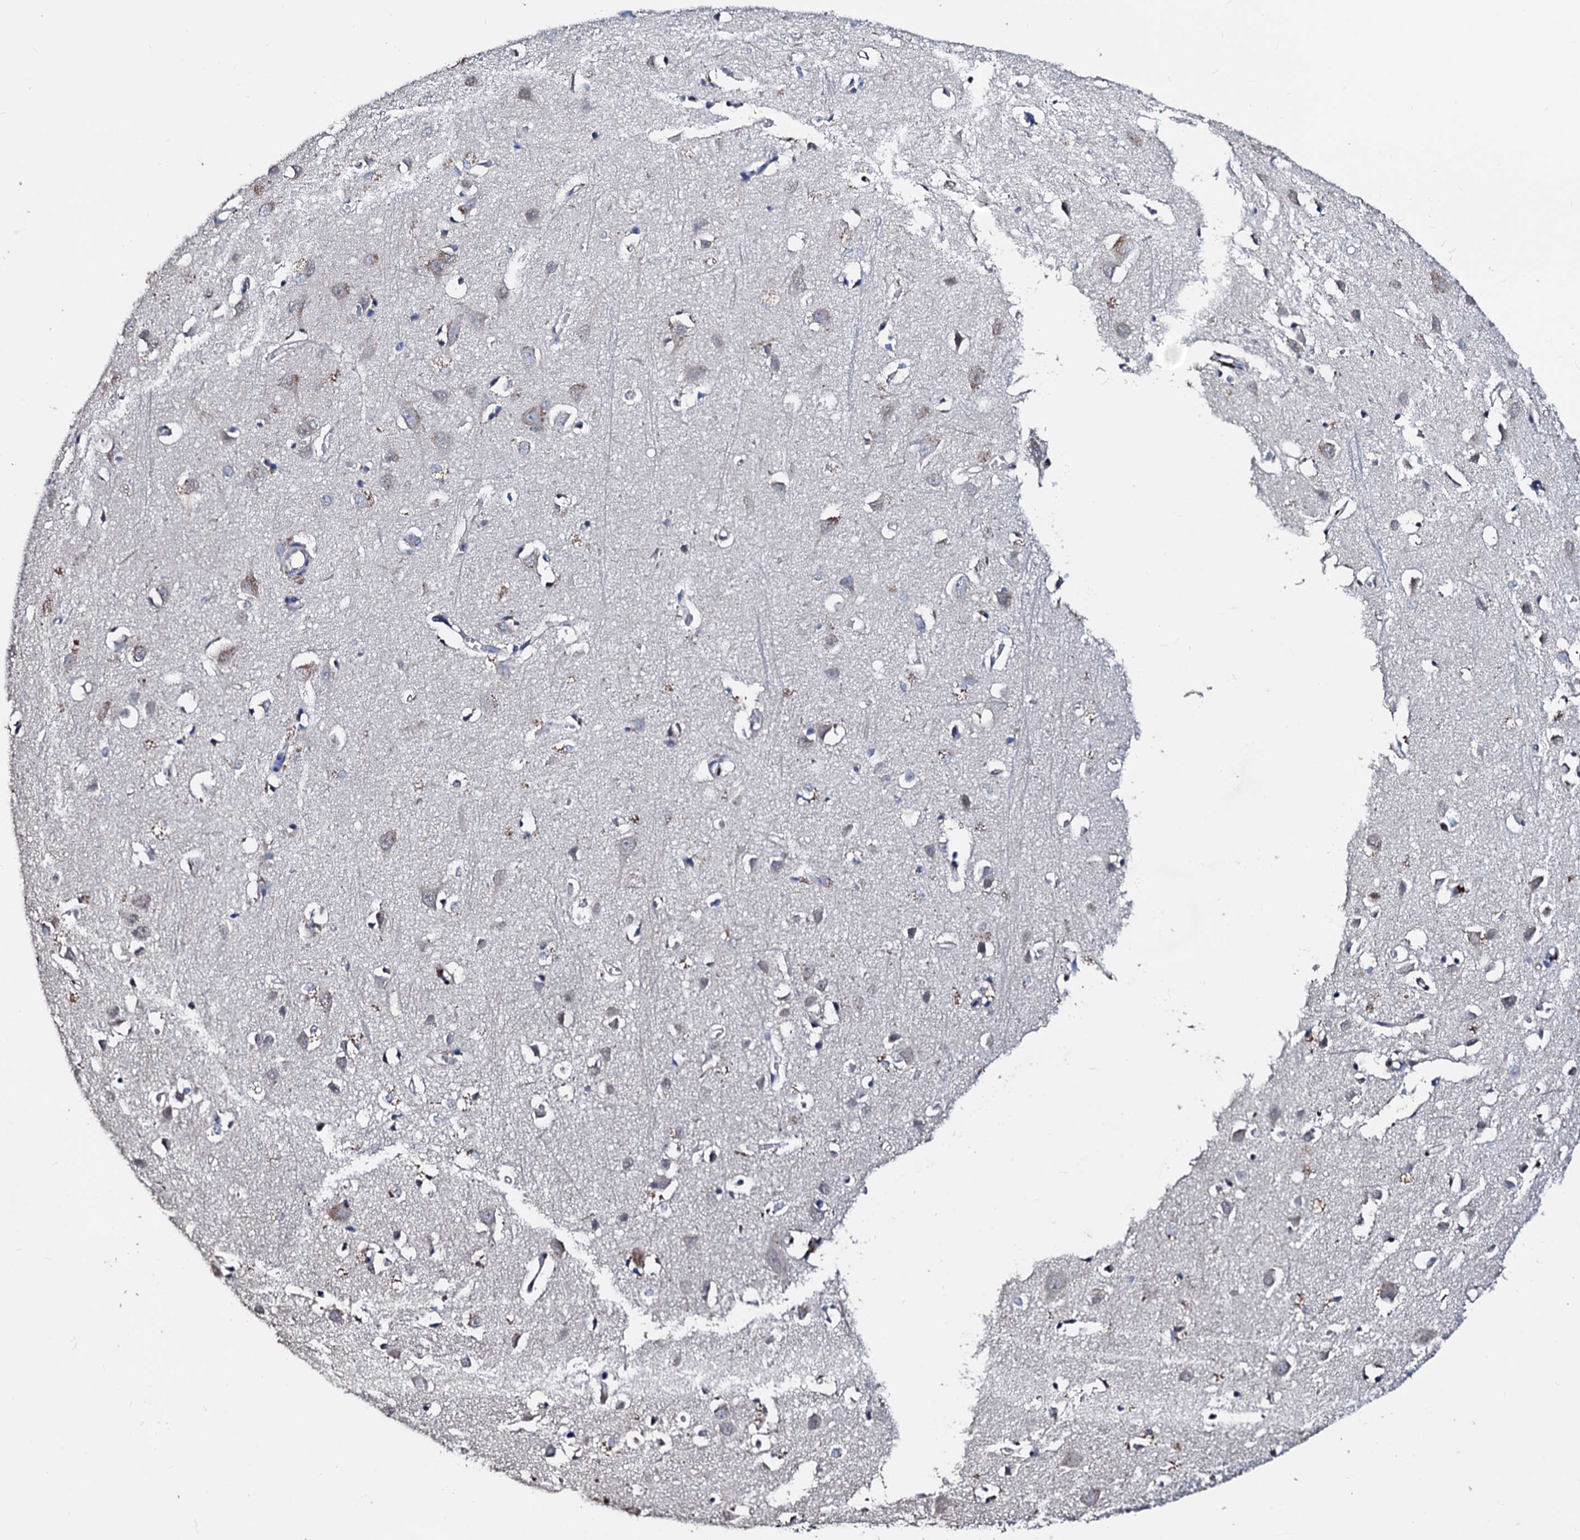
{"staining": {"intensity": "weak", "quantity": "25%-75%", "location": "cytoplasmic/membranous"}, "tissue": "cerebral cortex", "cell_type": "Endothelial cells", "image_type": "normal", "snomed": [{"axis": "morphology", "description": "Normal tissue, NOS"}, {"axis": "topography", "description": "Cerebral cortex"}], "caption": "Protein analysis of benign cerebral cortex reveals weak cytoplasmic/membranous staining in about 25%-75% of endothelial cells. Using DAB (3,3'-diaminobenzidine) (brown) and hematoxylin (blue) stains, captured at high magnification using brightfield microscopy.", "gene": "AKAP11", "patient": {"sex": "female", "age": 64}}